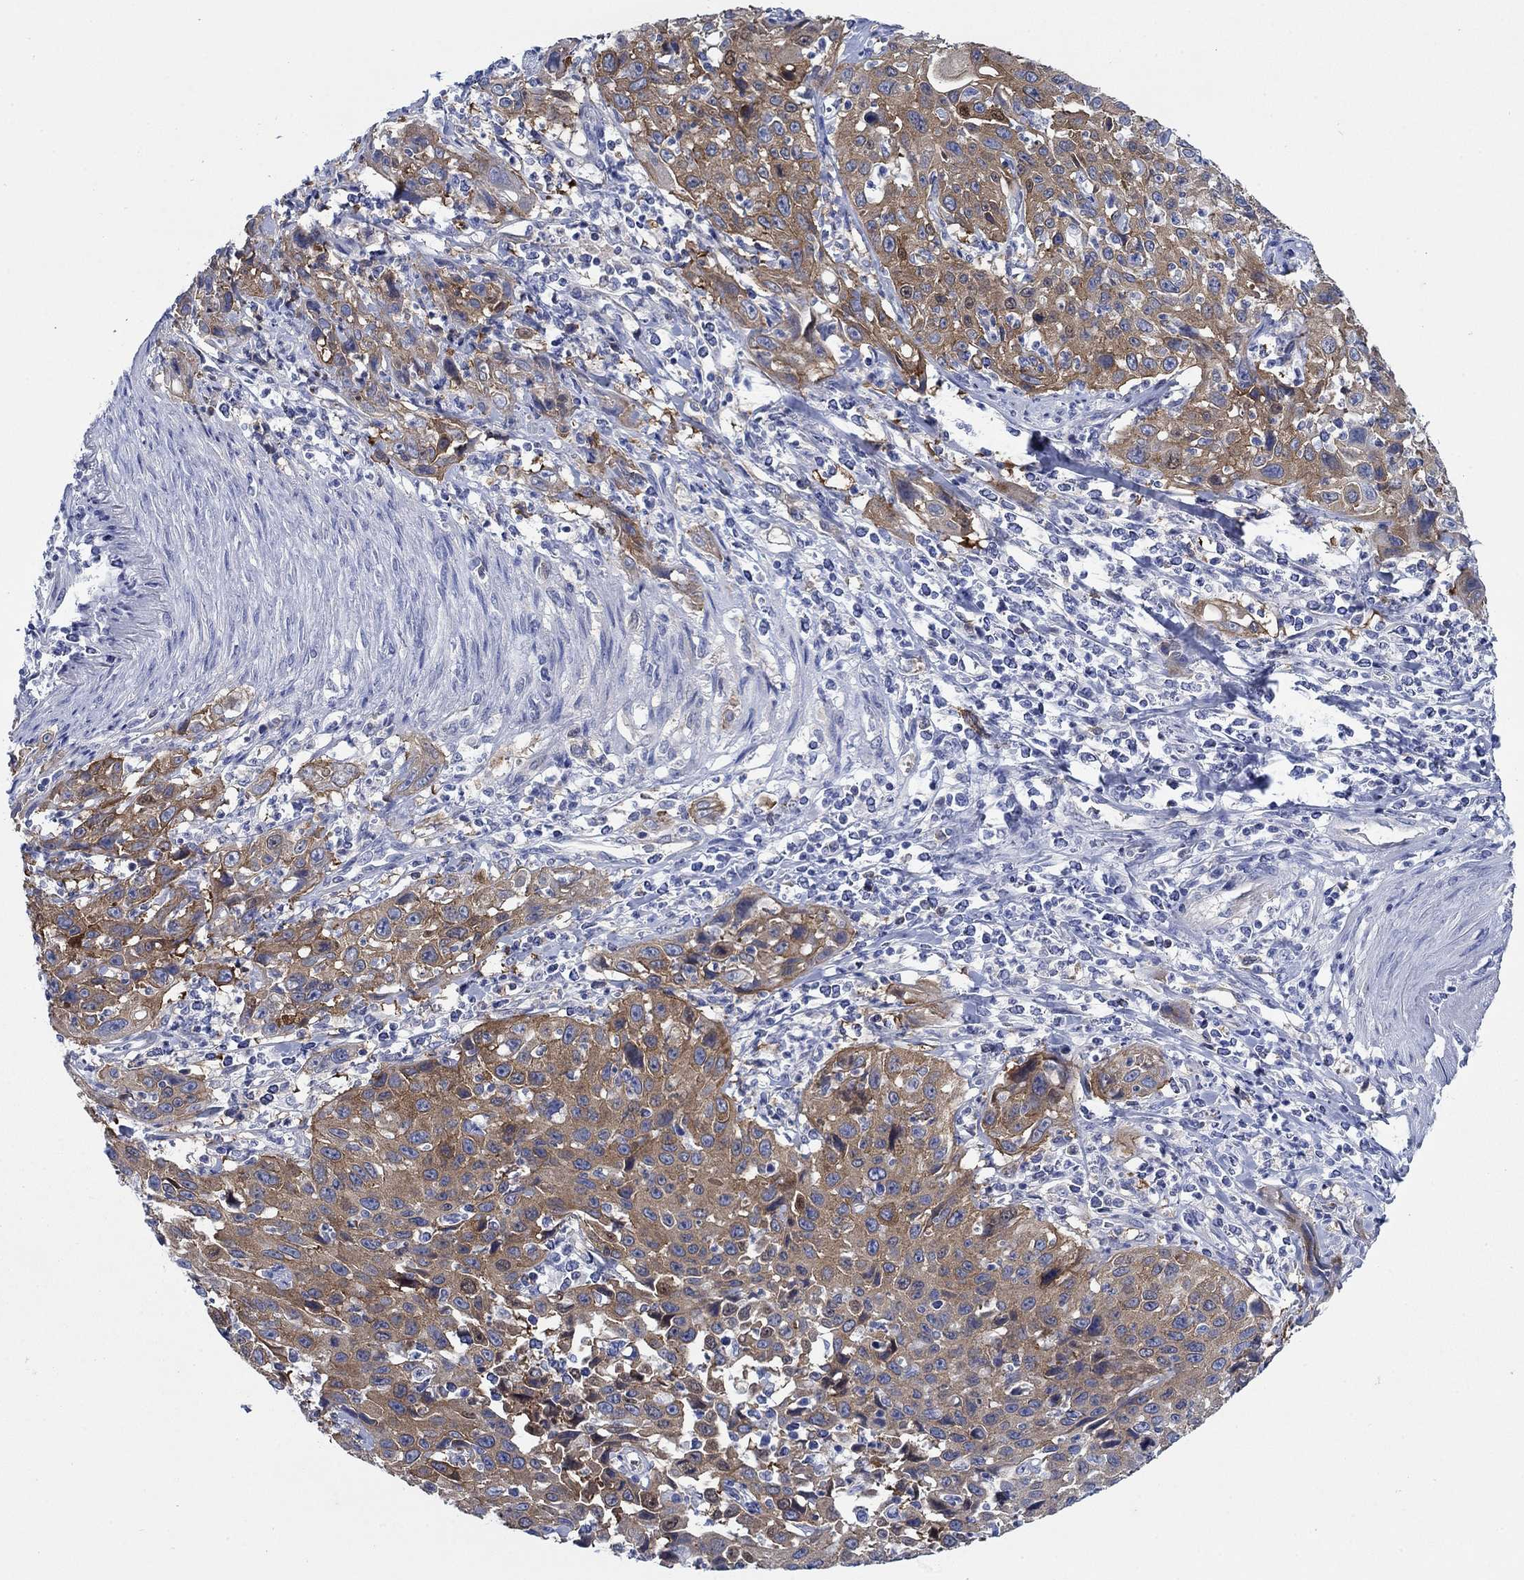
{"staining": {"intensity": "strong", "quantity": ">75%", "location": "cytoplasmic/membranous"}, "tissue": "cervical cancer", "cell_type": "Tumor cells", "image_type": "cancer", "snomed": [{"axis": "morphology", "description": "Squamous cell carcinoma, NOS"}, {"axis": "topography", "description": "Cervix"}], "caption": "The photomicrograph reveals a brown stain indicating the presence of a protein in the cytoplasmic/membranous of tumor cells in cervical cancer (squamous cell carcinoma).", "gene": "TRIM16", "patient": {"sex": "female", "age": 26}}